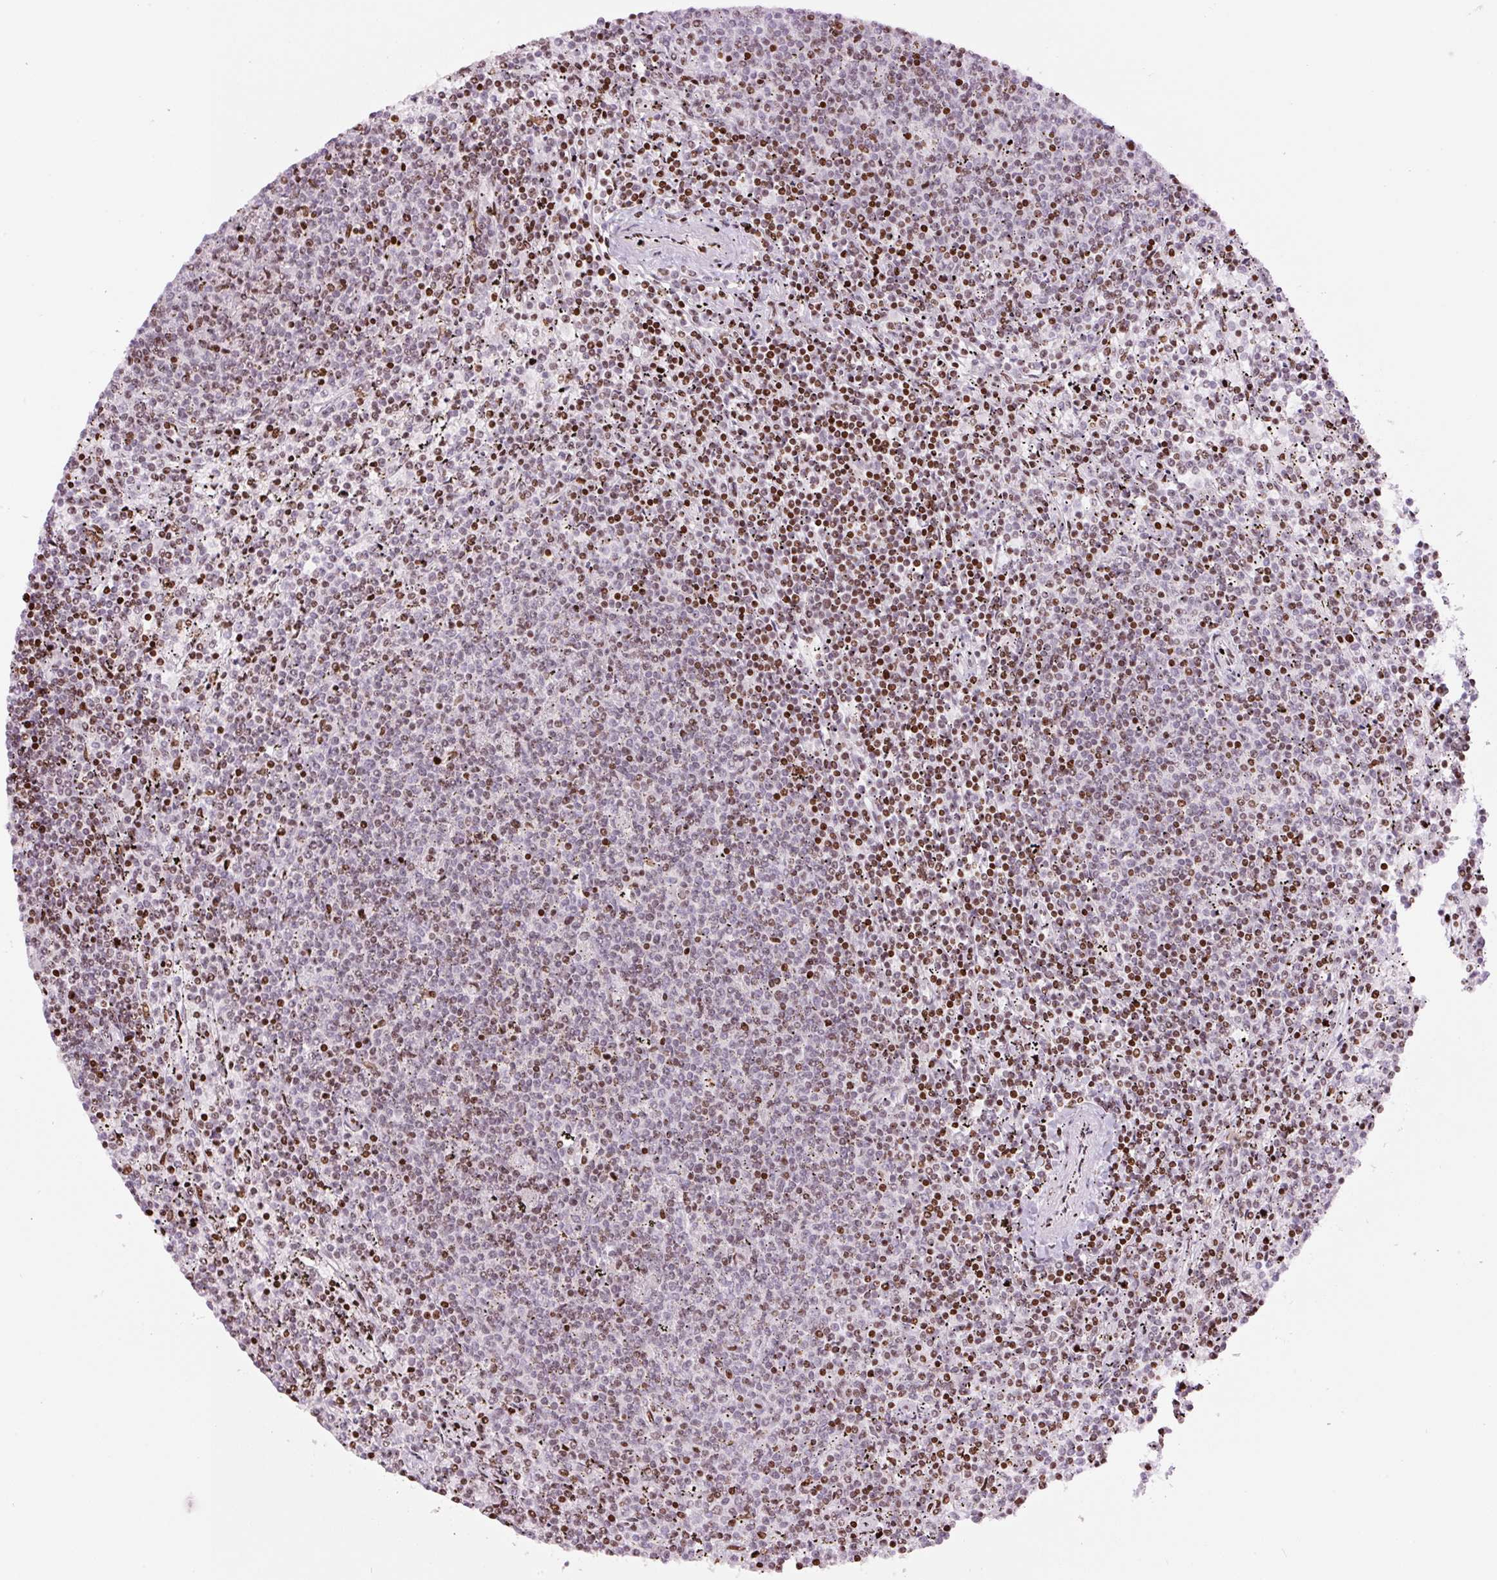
{"staining": {"intensity": "moderate", "quantity": "25%-75%", "location": "nuclear"}, "tissue": "lymphoma", "cell_type": "Tumor cells", "image_type": "cancer", "snomed": [{"axis": "morphology", "description": "Malignant lymphoma, non-Hodgkin's type, Low grade"}, {"axis": "topography", "description": "Spleen"}], "caption": "DAB (3,3'-diaminobenzidine) immunohistochemical staining of lymphoma shows moderate nuclear protein staining in approximately 25%-75% of tumor cells.", "gene": "TMEM177", "patient": {"sex": "female", "age": 50}}